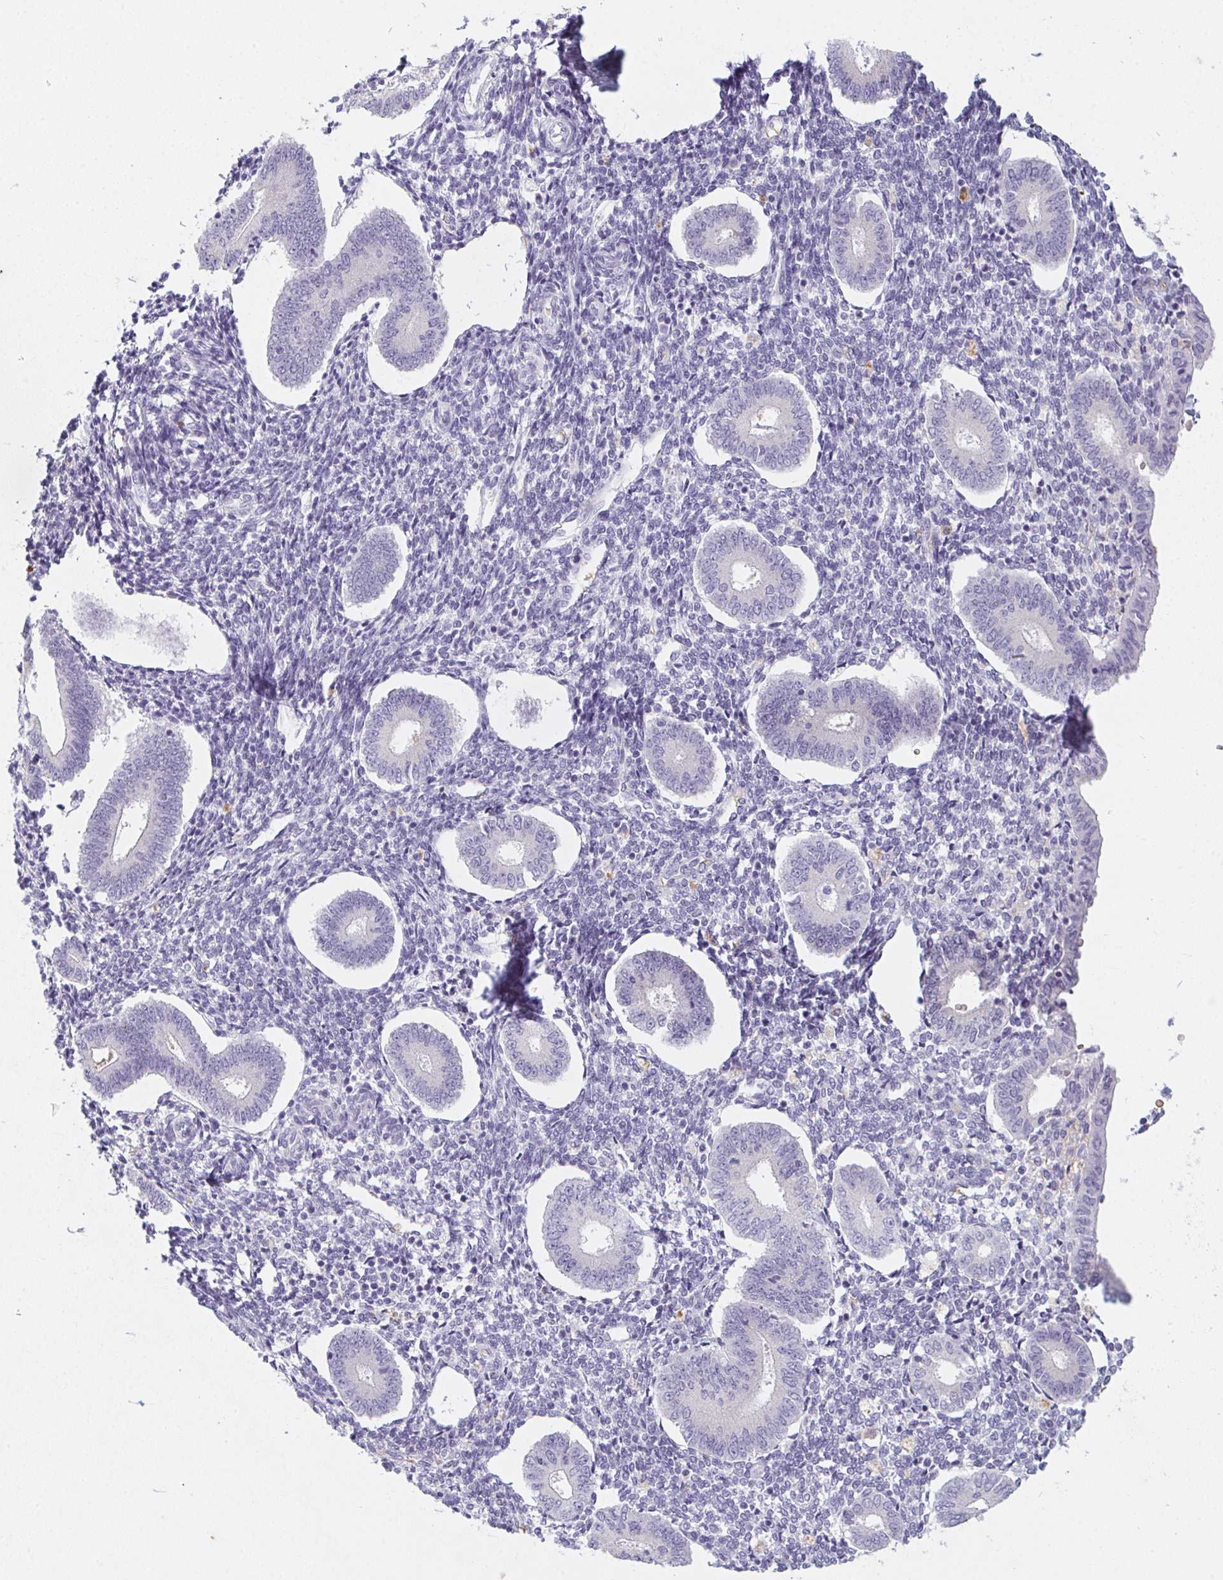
{"staining": {"intensity": "negative", "quantity": "none", "location": "none"}, "tissue": "endometrium", "cell_type": "Cells in endometrial stroma", "image_type": "normal", "snomed": [{"axis": "morphology", "description": "Normal tissue, NOS"}, {"axis": "topography", "description": "Endometrium"}], "caption": "IHC of benign endometrium reveals no expression in cells in endometrial stroma.", "gene": "DCD", "patient": {"sex": "female", "age": 40}}